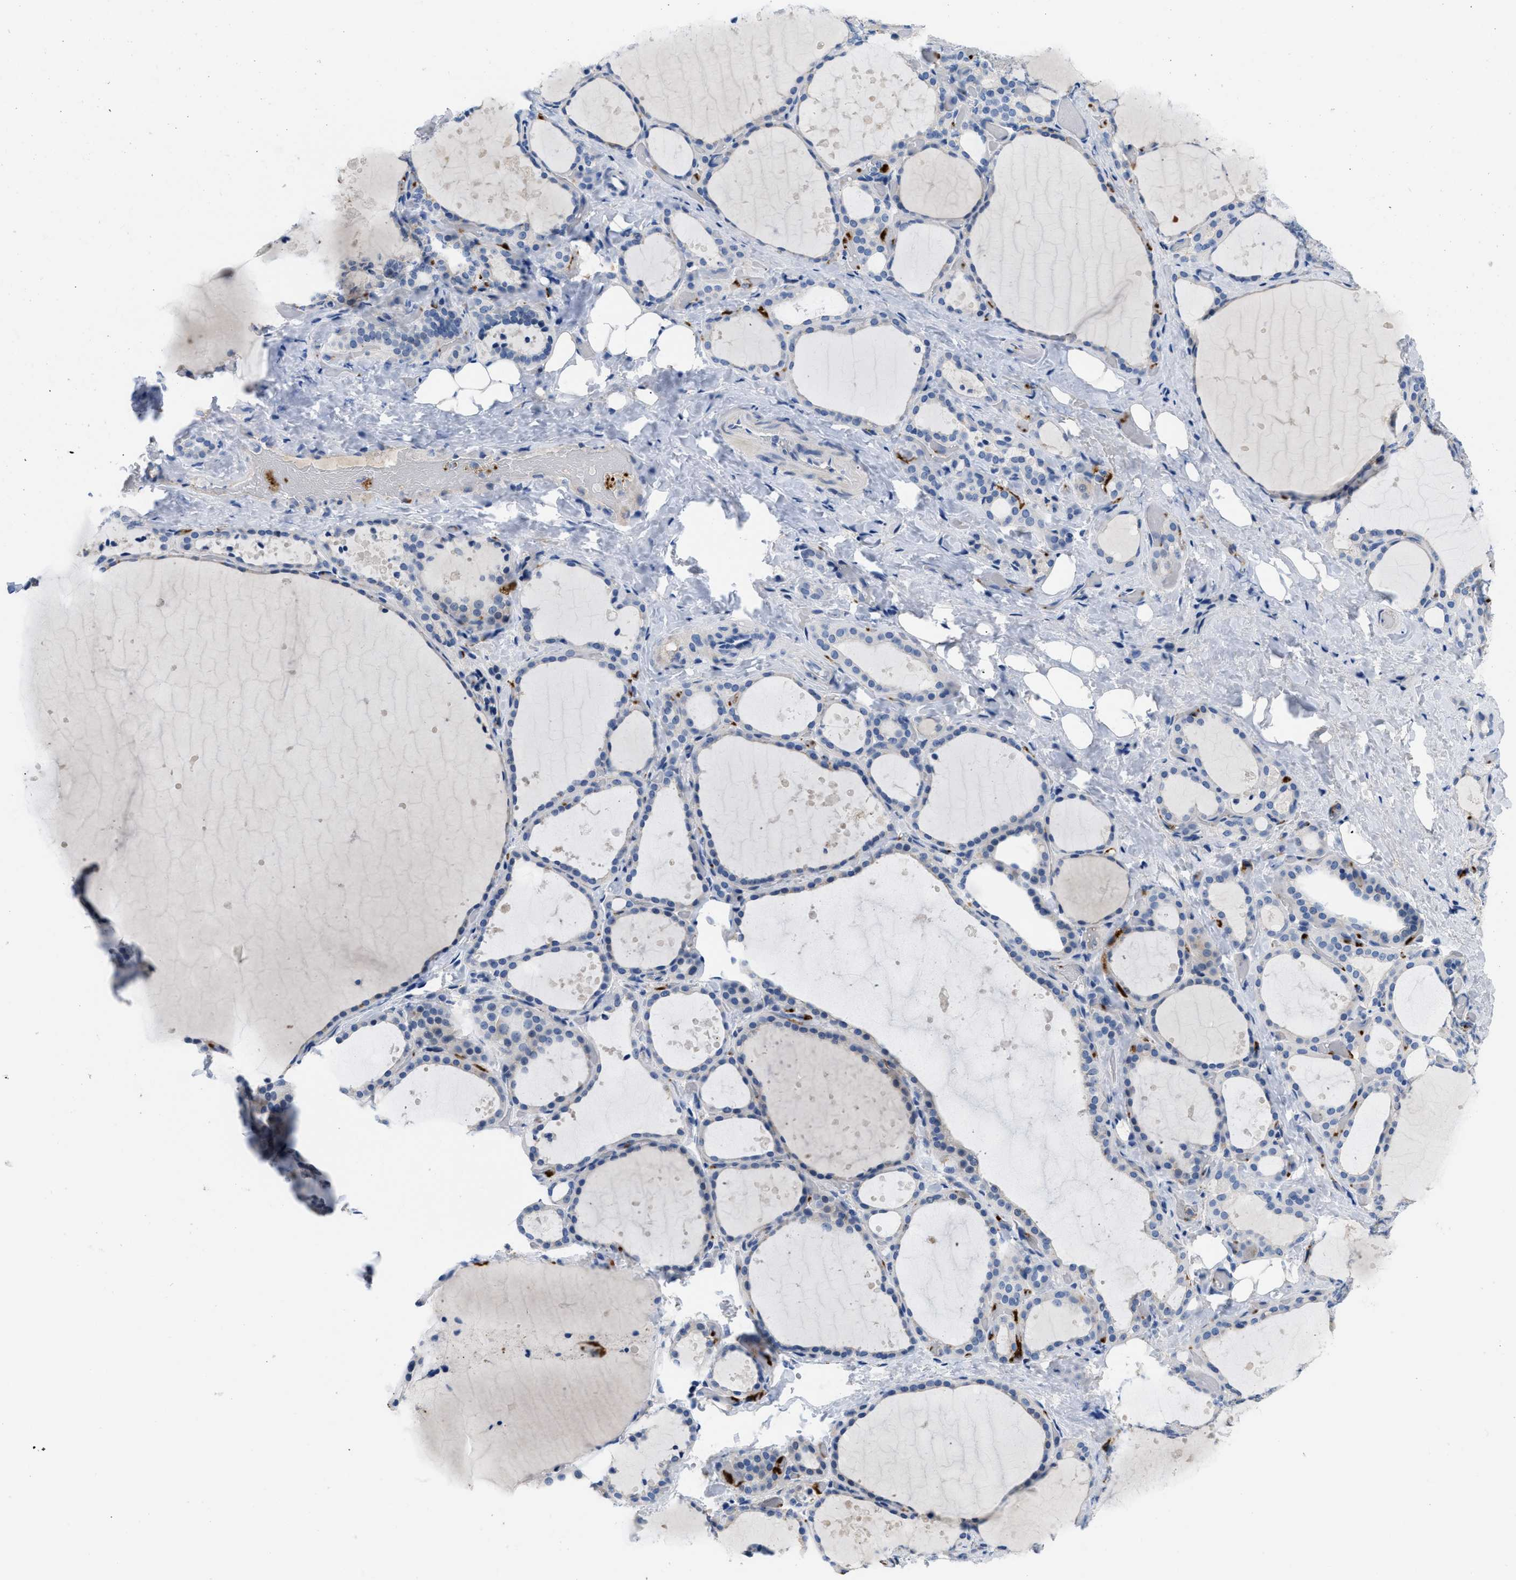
{"staining": {"intensity": "negative", "quantity": "none", "location": "none"}, "tissue": "thyroid gland", "cell_type": "Glandular cells", "image_type": "normal", "snomed": [{"axis": "morphology", "description": "Normal tissue, NOS"}, {"axis": "topography", "description": "Thyroid gland"}], "caption": "Glandular cells show no significant protein expression in normal thyroid gland.", "gene": "FGF18", "patient": {"sex": "female", "age": 44}}